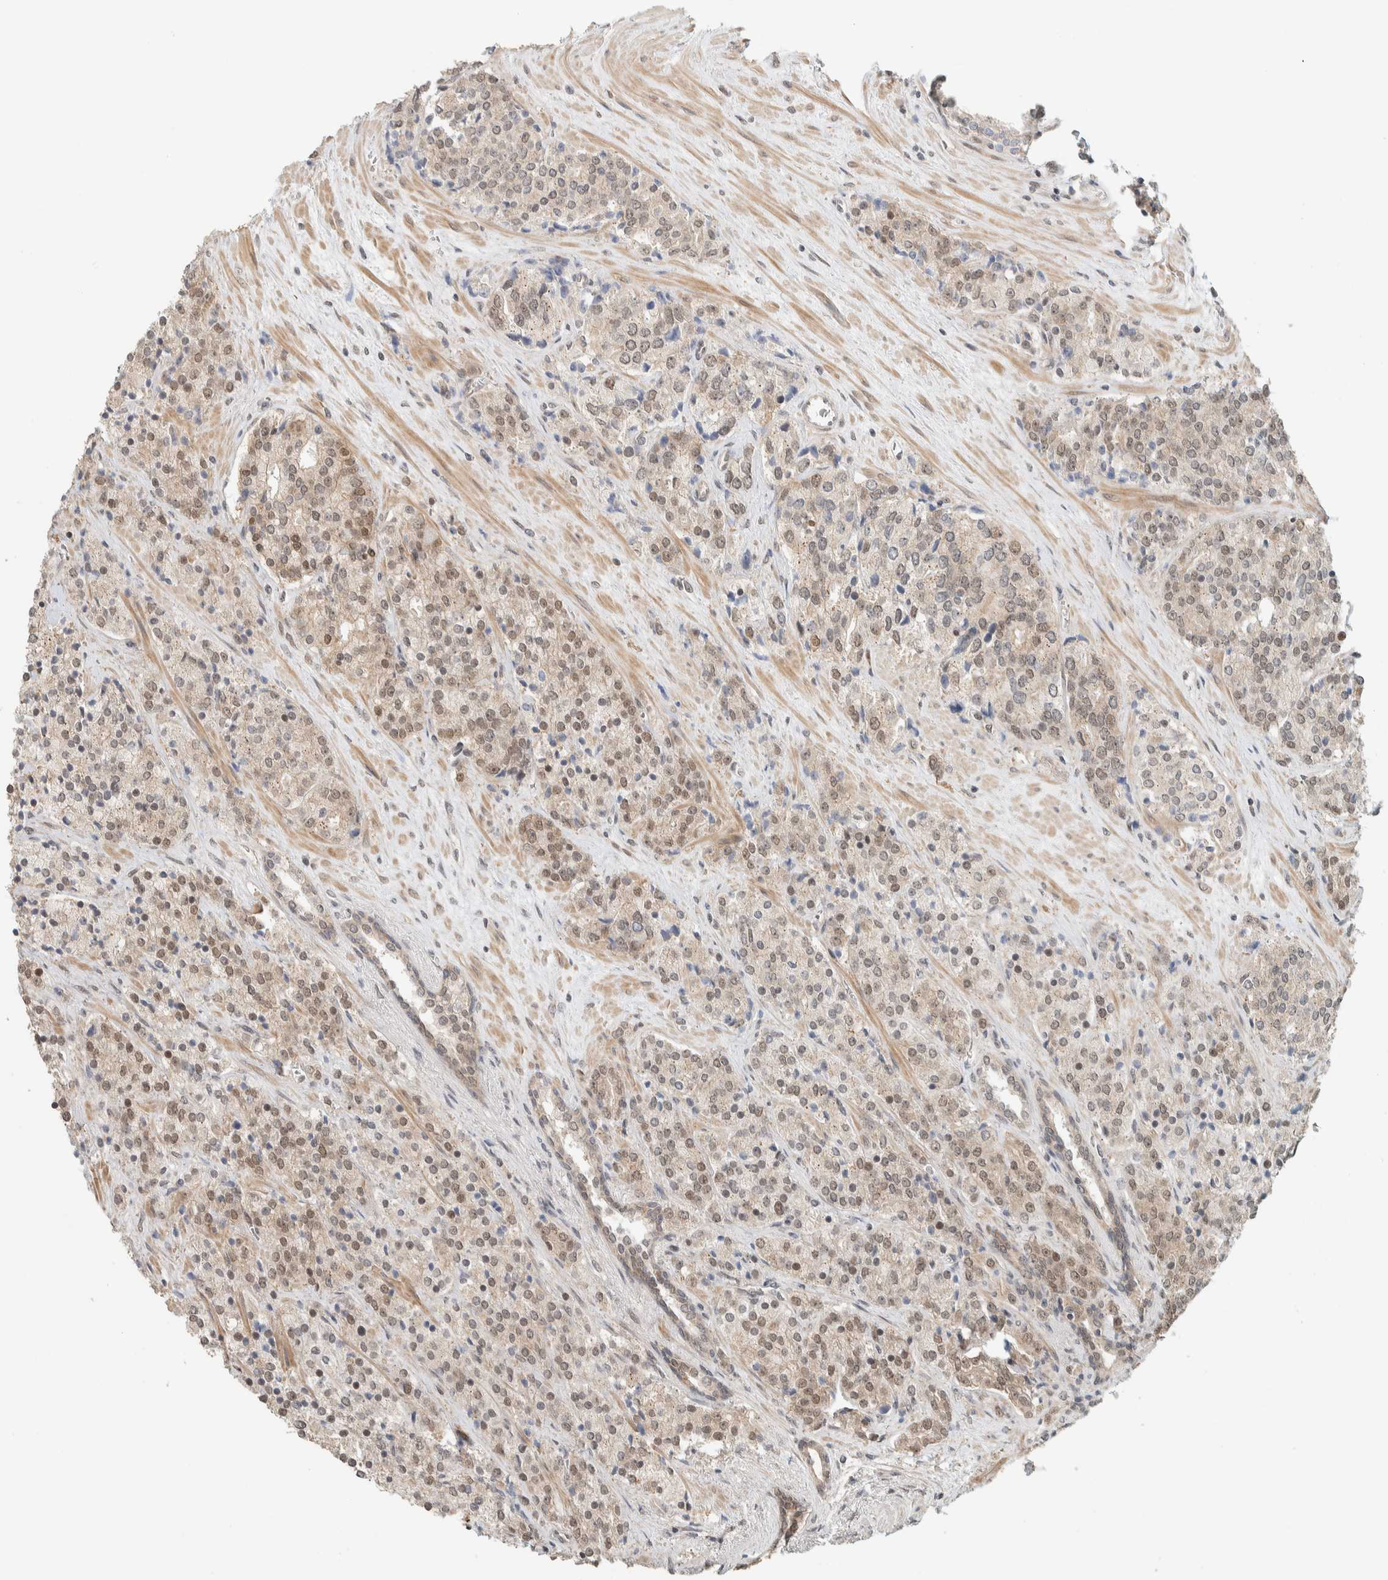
{"staining": {"intensity": "weak", "quantity": ">75%", "location": "nuclear"}, "tissue": "prostate cancer", "cell_type": "Tumor cells", "image_type": "cancer", "snomed": [{"axis": "morphology", "description": "Adenocarcinoma, High grade"}, {"axis": "topography", "description": "Prostate"}], "caption": "High-power microscopy captured an IHC photomicrograph of prostate cancer, revealing weak nuclear positivity in approximately >75% of tumor cells. Immunohistochemistry stains the protein in brown and the nuclei are stained blue.", "gene": "ZBTB2", "patient": {"sex": "male", "age": 71}}